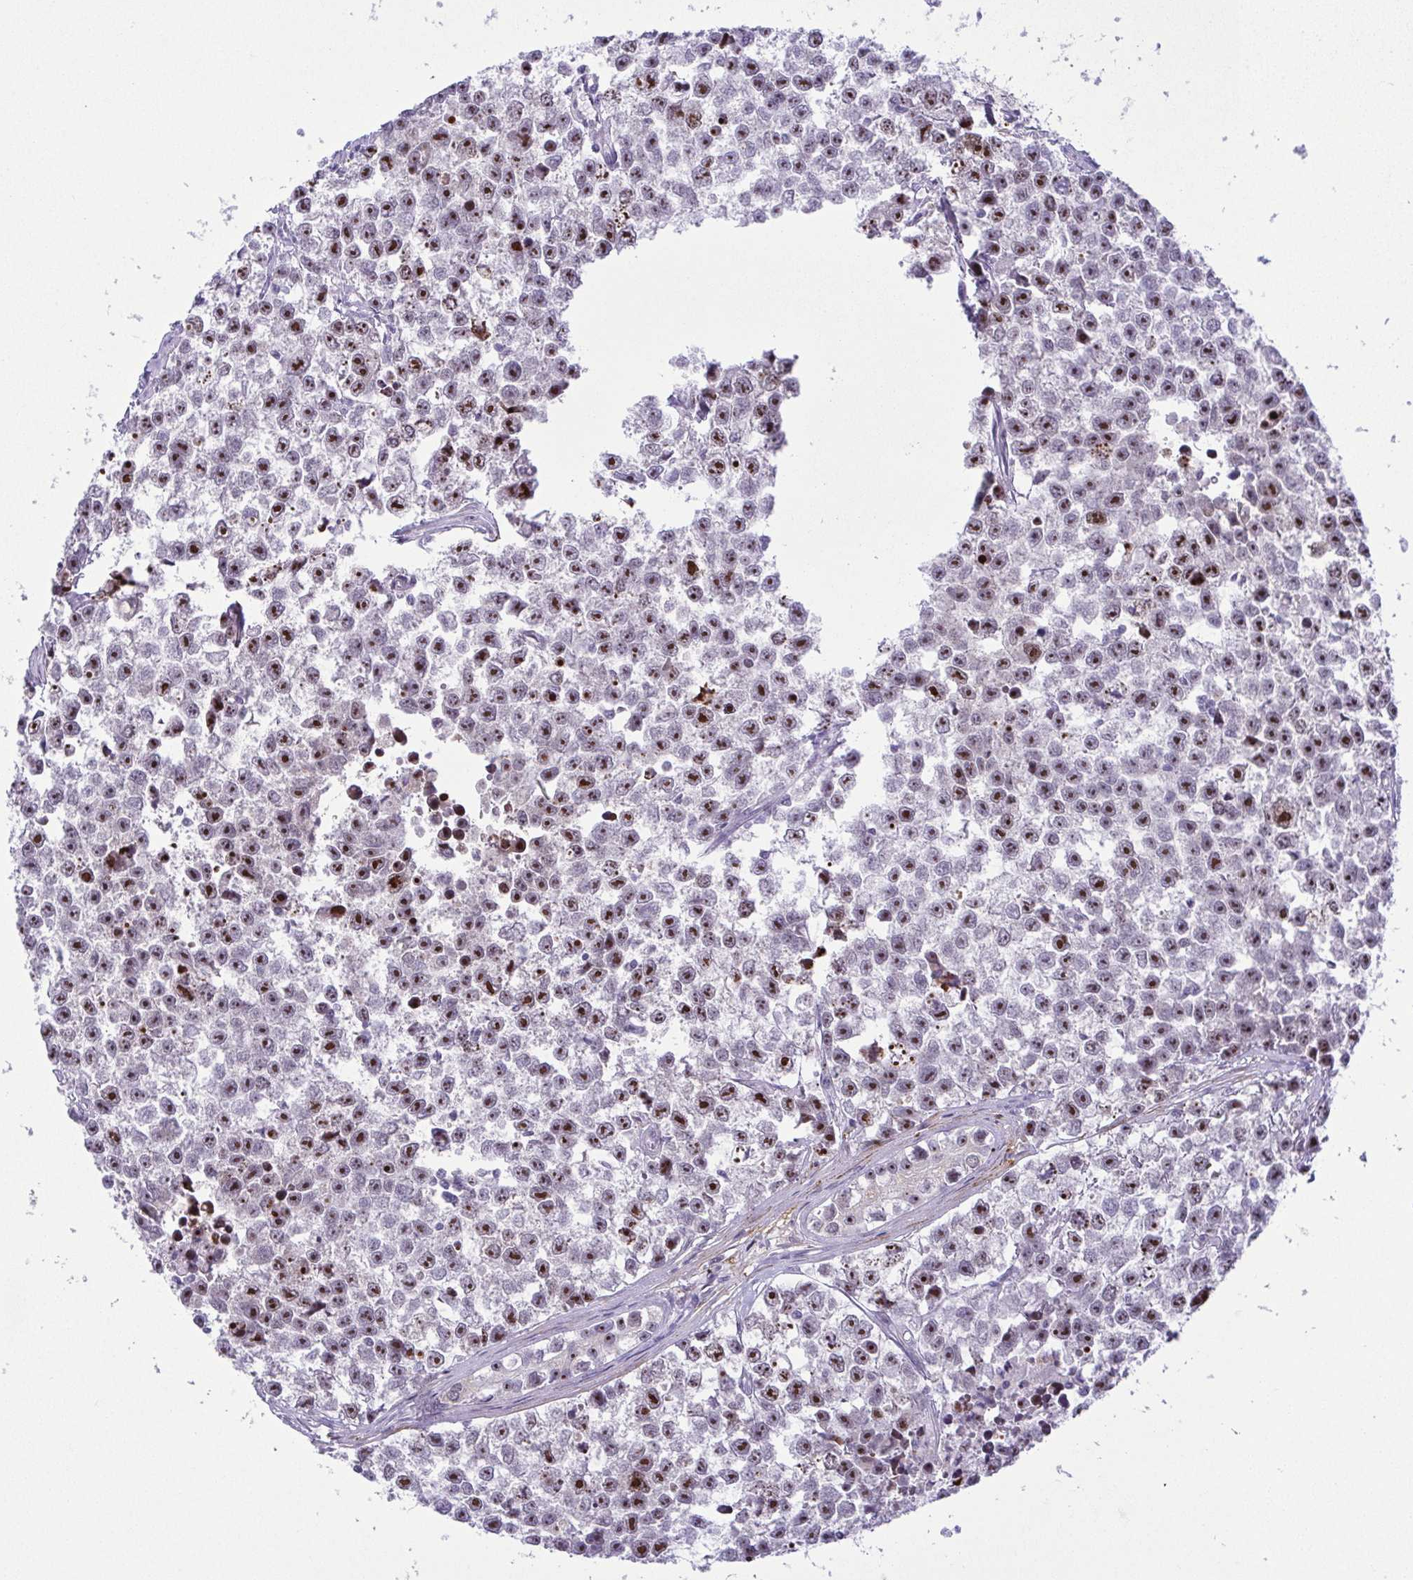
{"staining": {"intensity": "strong", "quantity": ">75%", "location": "nuclear"}, "tissue": "testis cancer", "cell_type": "Tumor cells", "image_type": "cancer", "snomed": [{"axis": "morphology", "description": "Seminoma, NOS"}, {"axis": "topography", "description": "Testis"}], "caption": "IHC image of neoplastic tissue: human seminoma (testis) stained using immunohistochemistry displays high levels of strong protein expression localized specifically in the nuclear of tumor cells, appearing as a nuclear brown color.", "gene": "RSL24D1", "patient": {"sex": "male", "age": 26}}